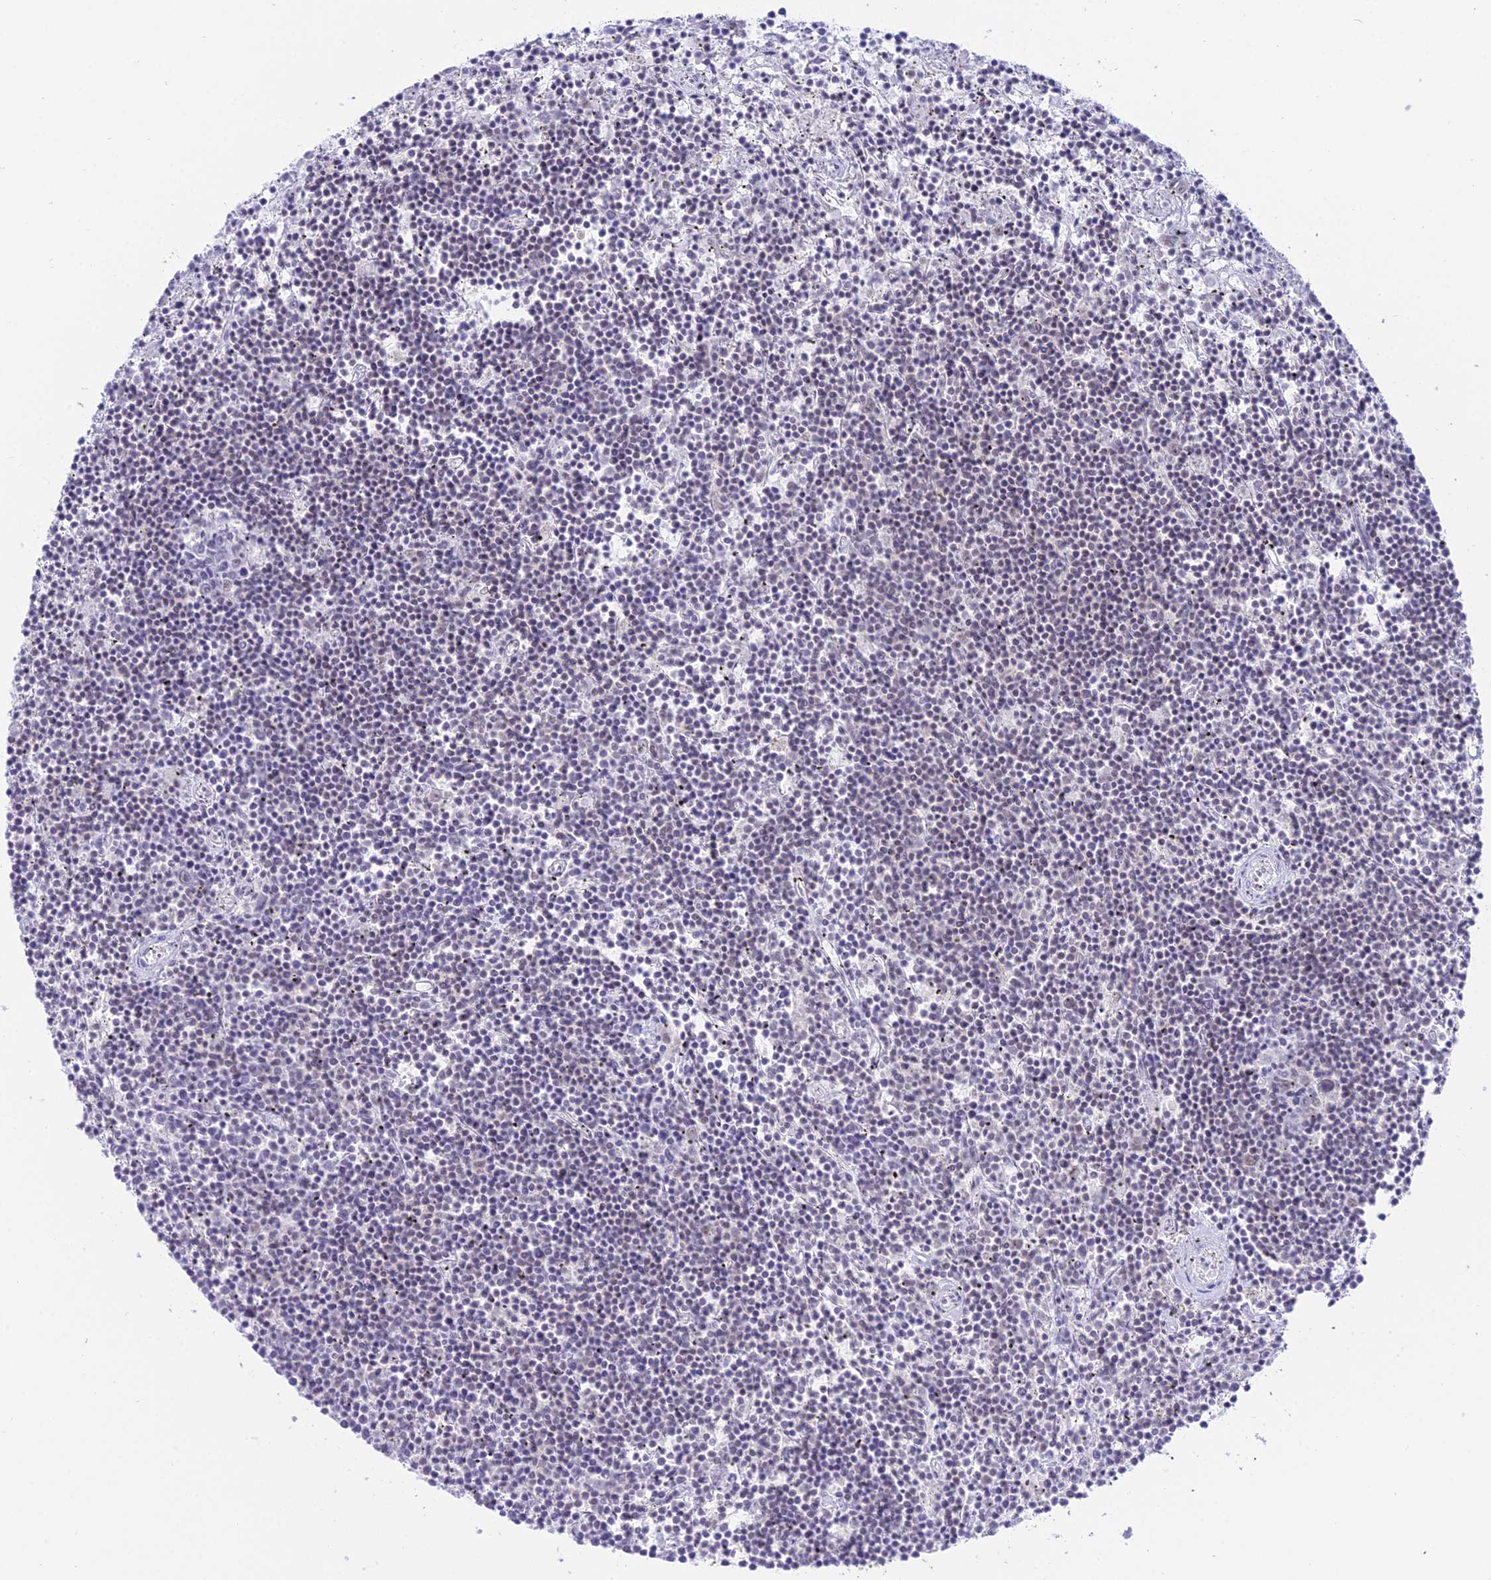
{"staining": {"intensity": "negative", "quantity": "none", "location": "none"}, "tissue": "lymphoma", "cell_type": "Tumor cells", "image_type": "cancer", "snomed": [{"axis": "morphology", "description": "Malignant lymphoma, non-Hodgkin's type, Low grade"}, {"axis": "topography", "description": "Spleen"}], "caption": "Lymphoma stained for a protein using immunohistochemistry displays no staining tumor cells.", "gene": "RBM12", "patient": {"sex": "male", "age": 76}}